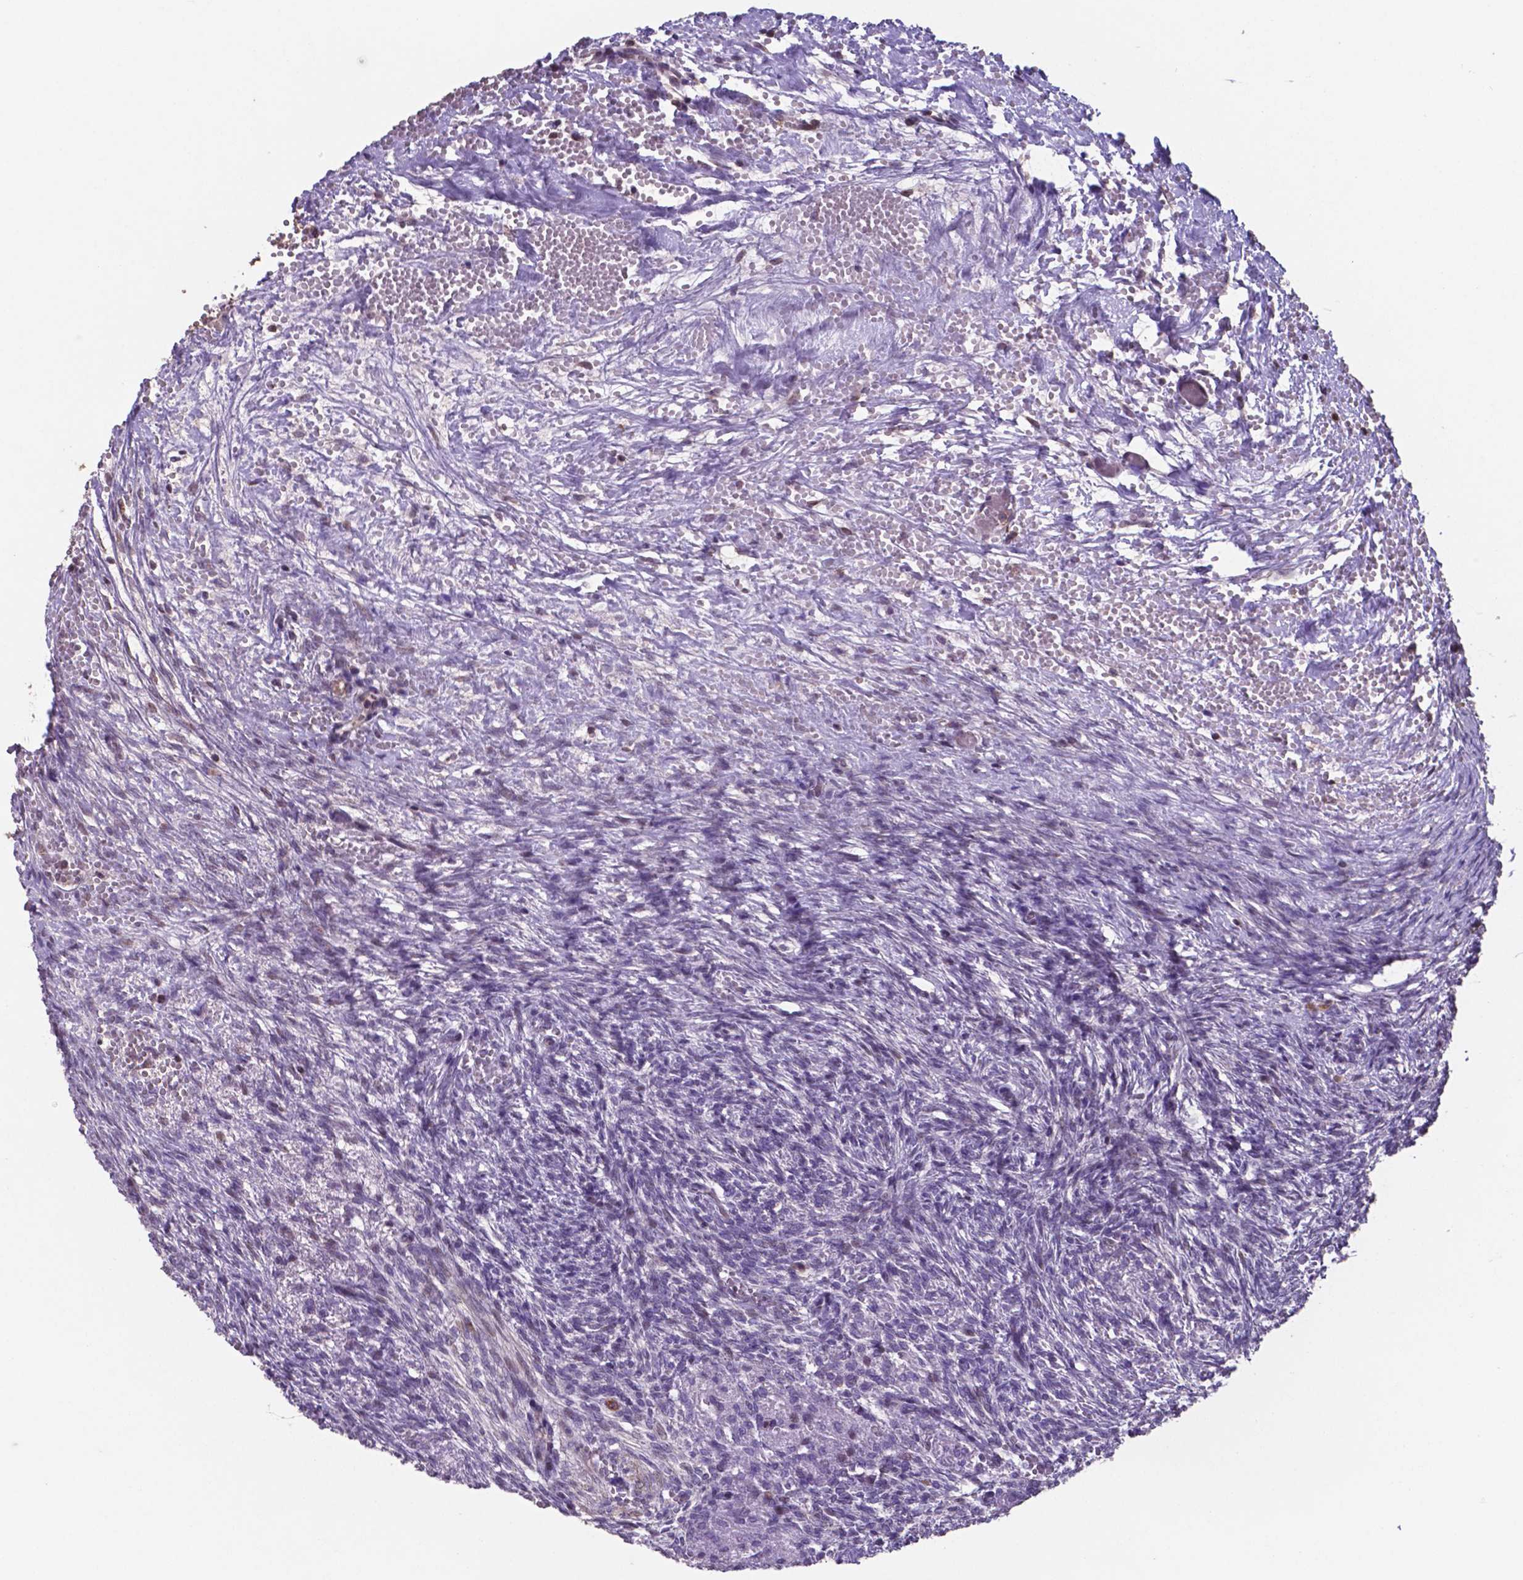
{"staining": {"intensity": "negative", "quantity": "none", "location": "none"}, "tissue": "ovary", "cell_type": "Ovarian stroma cells", "image_type": "normal", "snomed": [{"axis": "morphology", "description": "Normal tissue, NOS"}, {"axis": "topography", "description": "Ovary"}], "caption": "Immunohistochemistry of normal human ovary exhibits no expression in ovarian stroma cells.", "gene": "MLC1", "patient": {"sex": "female", "age": 46}}